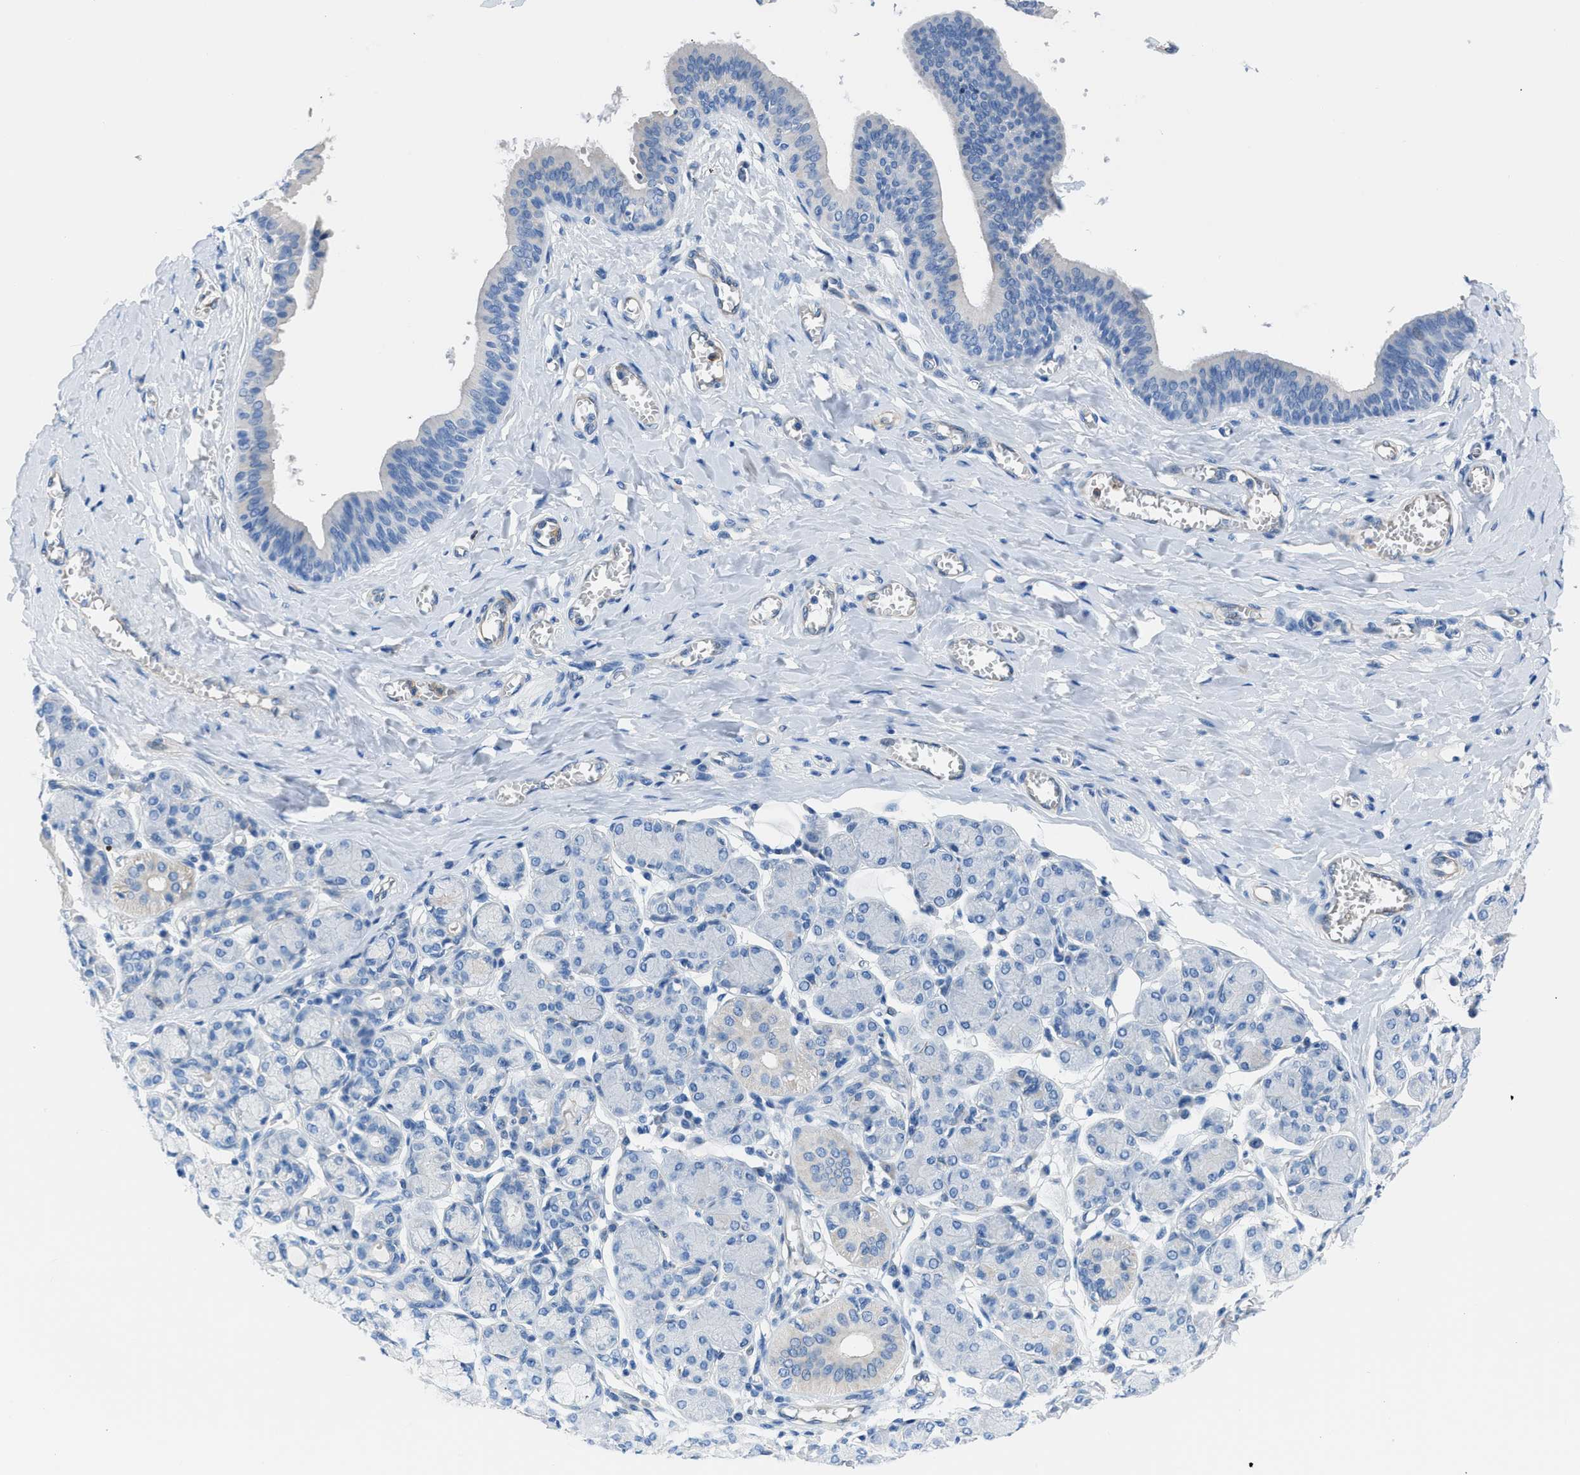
{"staining": {"intensity": "negative", "quantity": "none", "location": "none"}, "tissue": "salivary gland", "cell_type": "Glandular cells", "image_type": "normal", "snomed": [{"axis": "morphology", "description": "Normal tissue, NOS"}, {"axis": "morphology", "description": "Inflammation, NOS"}, {"axis": "topography", "description": "Lymph node"}, {"axis": "topography", "description": "Salivary gland"}], "caption": "This is an immunohistochemistry micrograph of normal salivary gland. There is no positivity in glandular cells.", "gene": "ITPR1", "patient": {"sex": "male", "age": 3}}